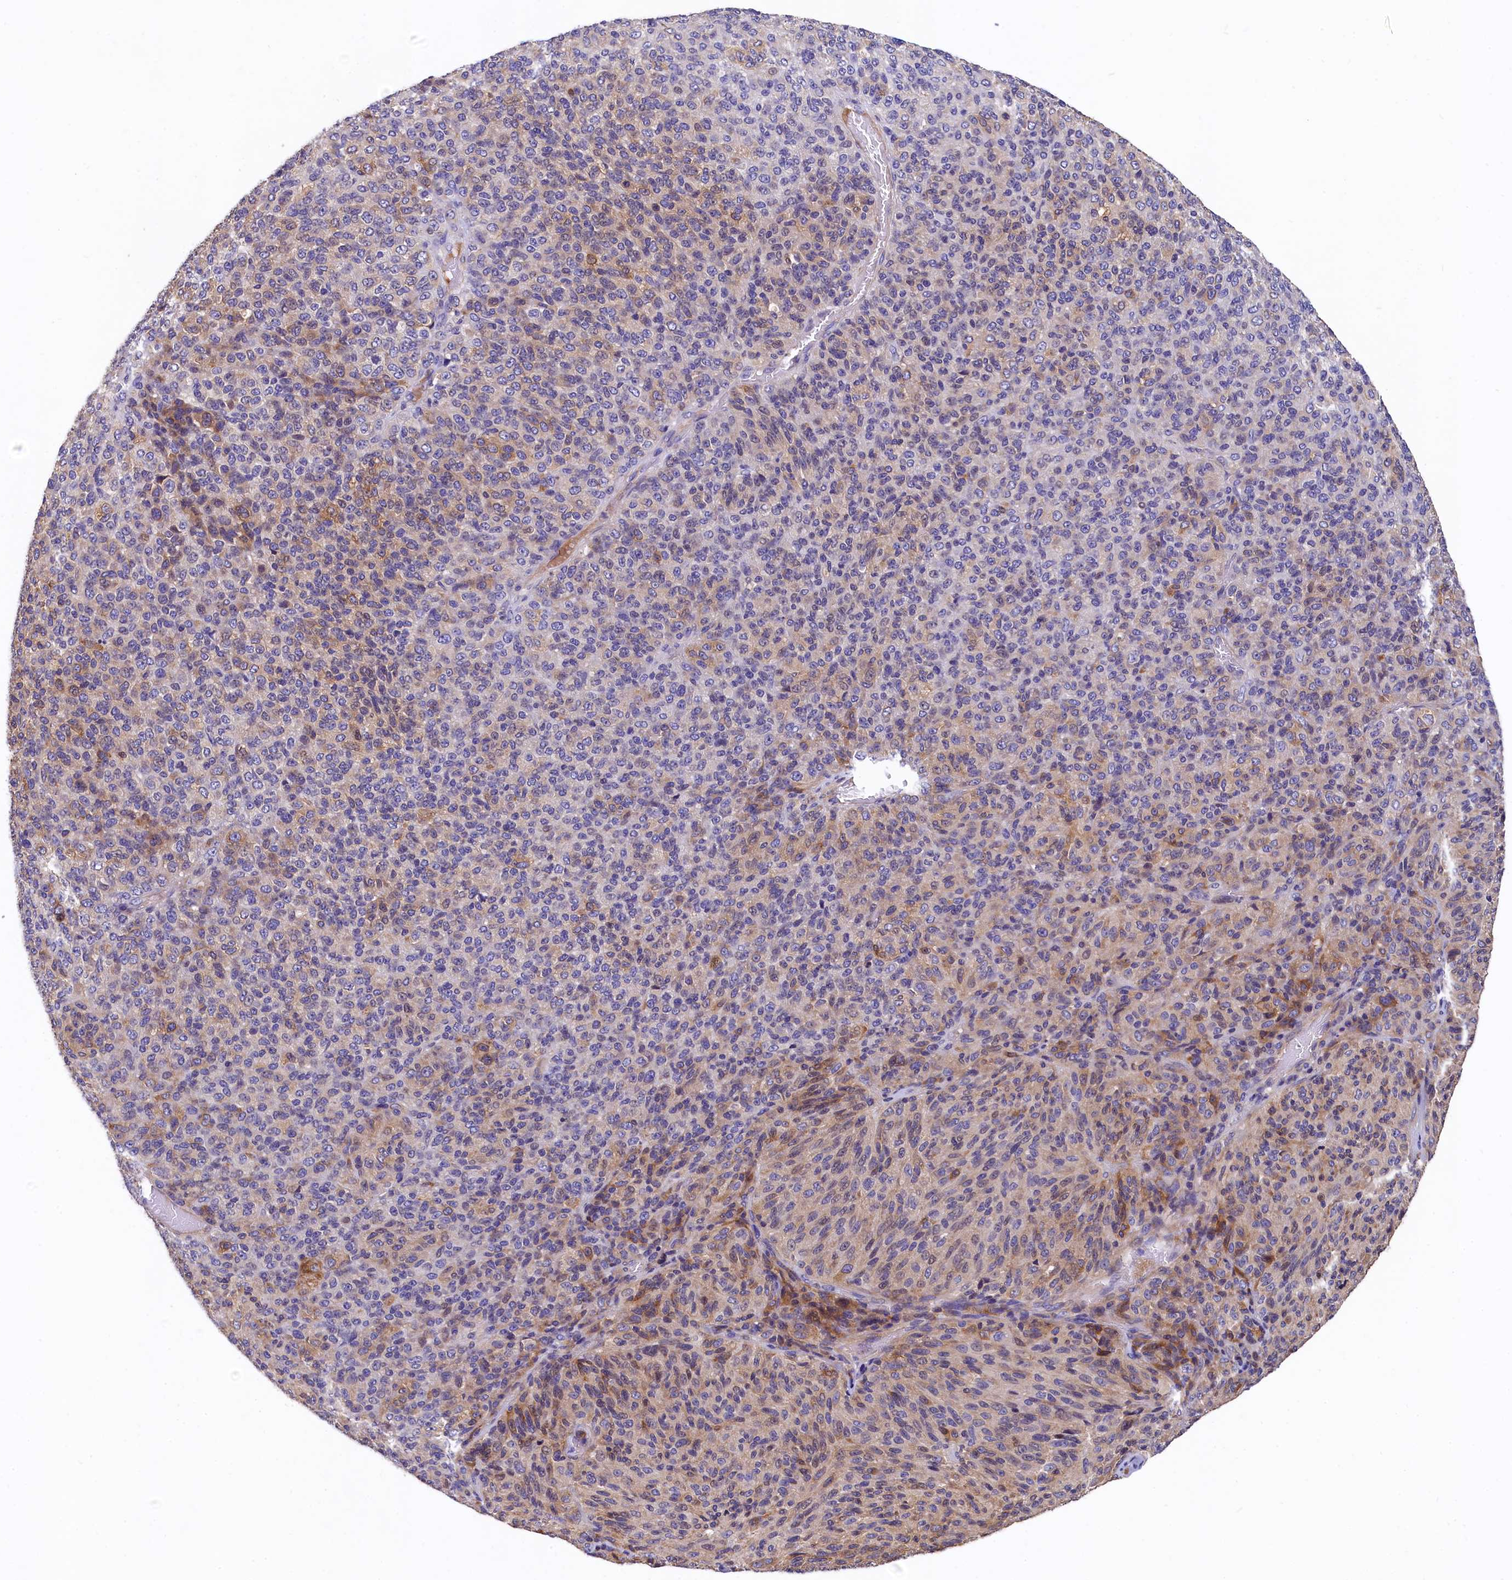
{"staining": {"intensity": "moderate", "quantity": "25%-75%", "location": "cytoplasmic/membranous"}, "tissue": "melanoma", "cell_type": "Tumor cells", "image_type": "cancer", "snomed": [{"axis": "morphology", "description": "Malignant melanoma, Metastatic site"}, {"axis": "topography", "description": "Brain"}], "caption": "Protein expression analysis of malignant melanoma (metastatic site) exhibits moderate cytoplasmic/membranous staining in about 25%-75% of tumor cells.", "gene": "EPS8L2", "patient": {"sex": "female", "age": 56}}